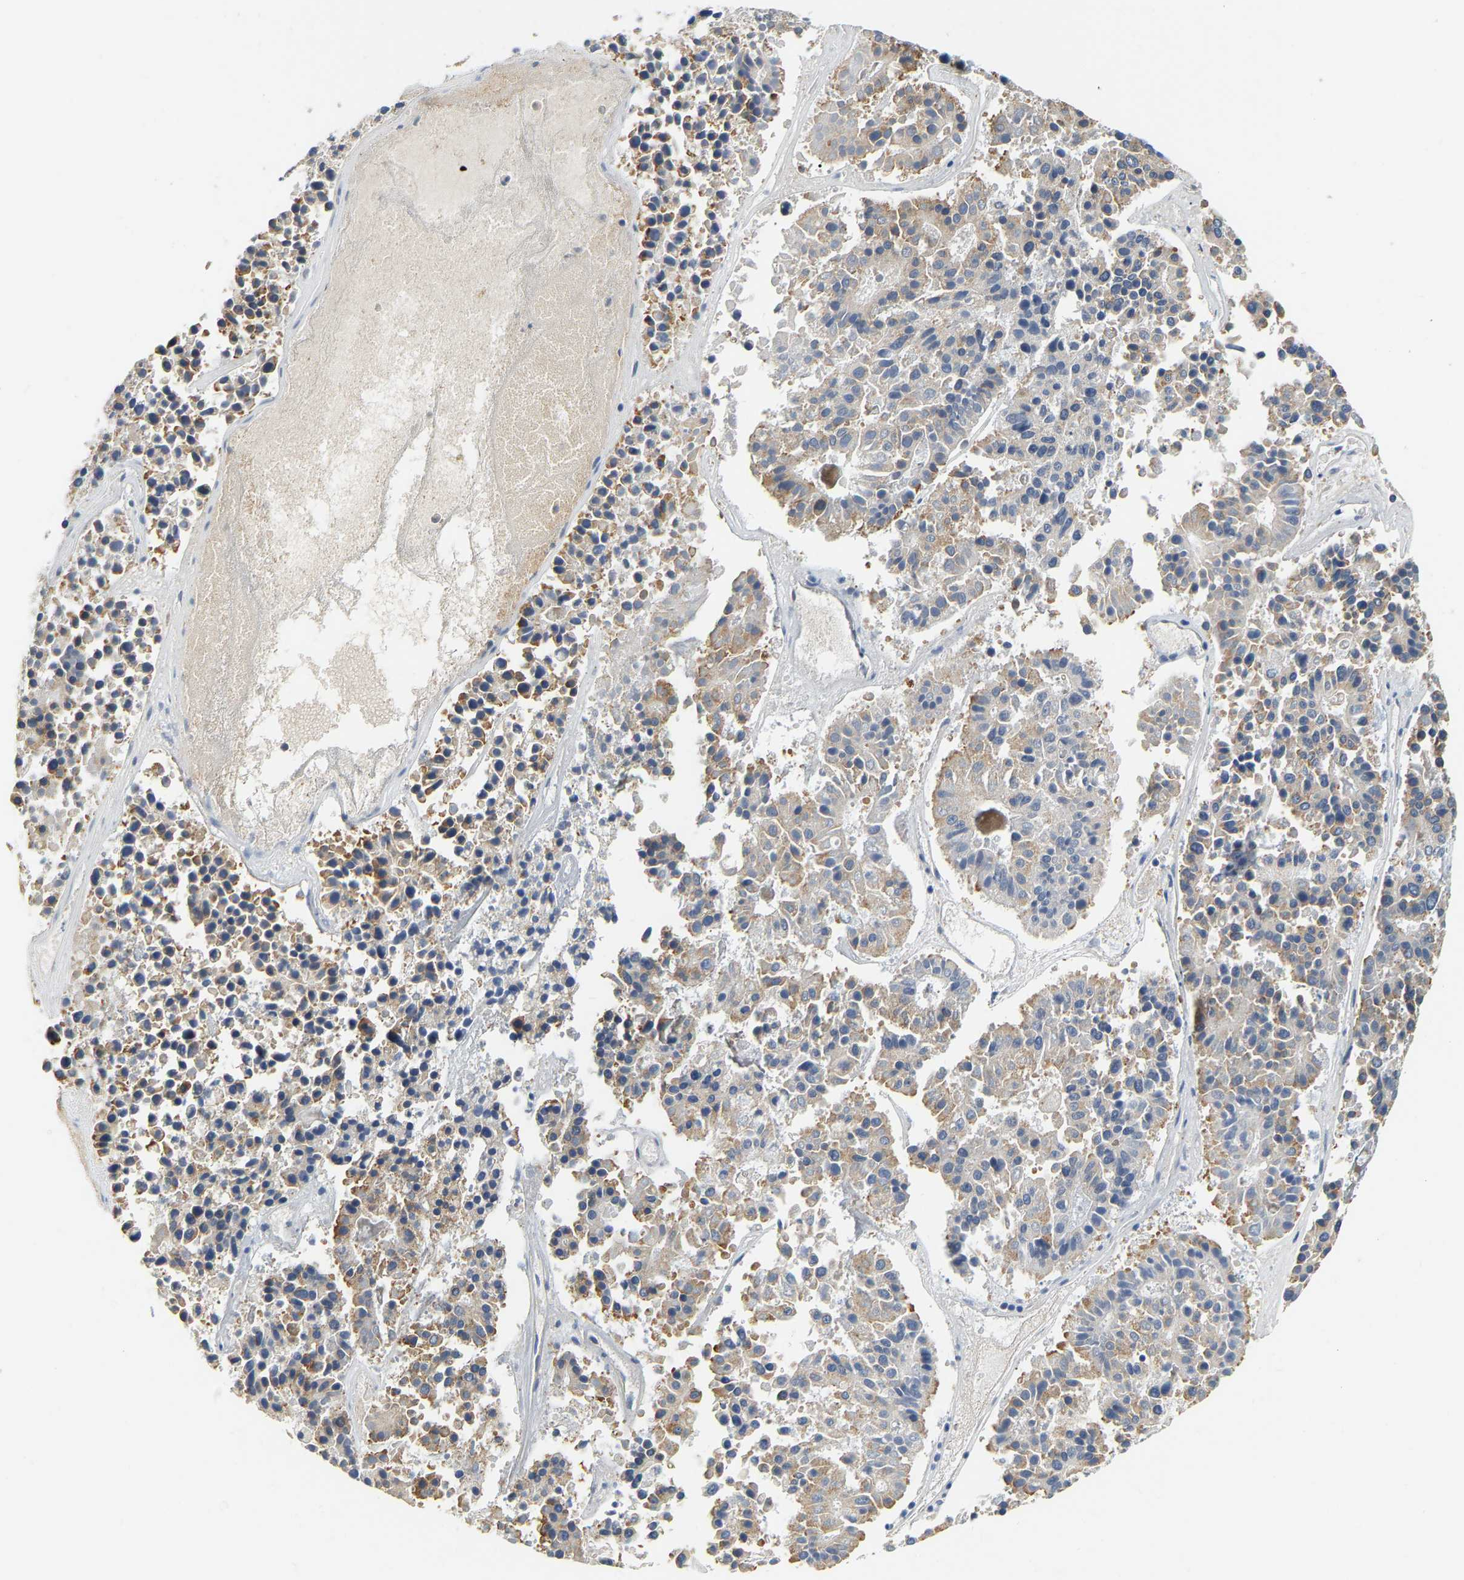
{"staining": {"intensity": "moderate", "quantity": ">75%", "location": "cytoplasmic/membranous"}, "tissue": "pancreatic cancer", "cell_type": "Tumor cells", "image_type": "cancer", "snomed": [{"axis": "morphology", "description": "Adenocarcinoma, NOS"}, {"axis": "topography", "description": "Pancreas"}], "caption": "Immunohistochemistry (DAB (3,3'-diaminobenzidine)) staining of human pancreatic cancer (adenocarcinoma) exhibits moderate cytoplasmic/membranous protein positivity in approximately >75% of tumor cells. The staining was performed using DAB, with brown indicating positive protein expression. Nuclei are stained blue with hematoxylin.", "gene": "PCNT", "patient": {"sex": "male", "age": 50}}